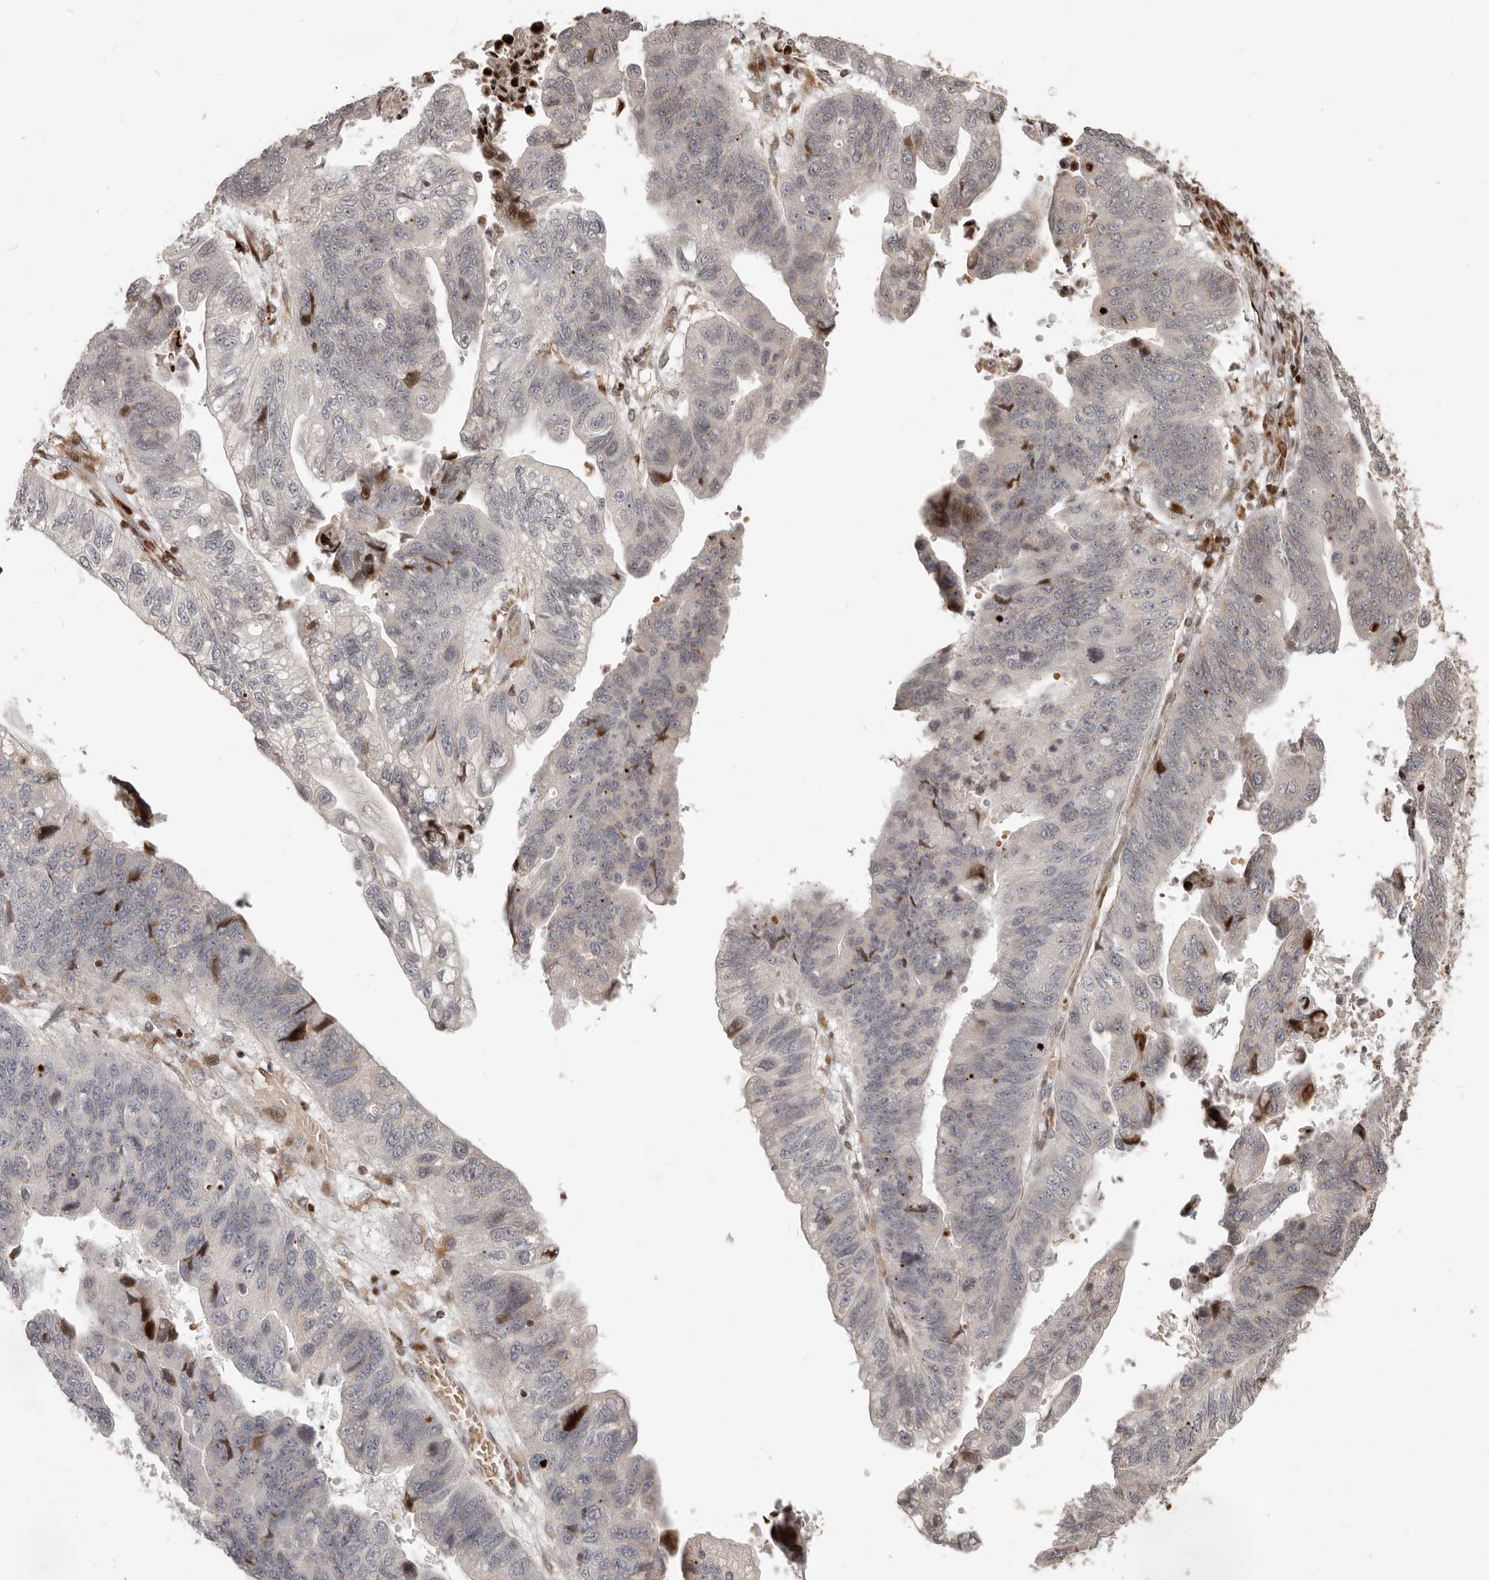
{"staining": {"intensity": "negative", "quantity": "none", "location": "none"}, "tissue": "stomach cancer", "cell_type": "Tumor cells", "image_type": "cancer", "snomed": [{"axis": "morphology", "description": "Adenocarcinoma, NOS"}, {"axis": "topography", "description": "Stomach"}], "caption": "The immunohistochemistry (IHC) photomicrograph has no significant expression in tumor cells of adenocarcinoma (stomach) tissue.", "gene": "TRIM4", "patient": {"sex": "male", "age": 59}}